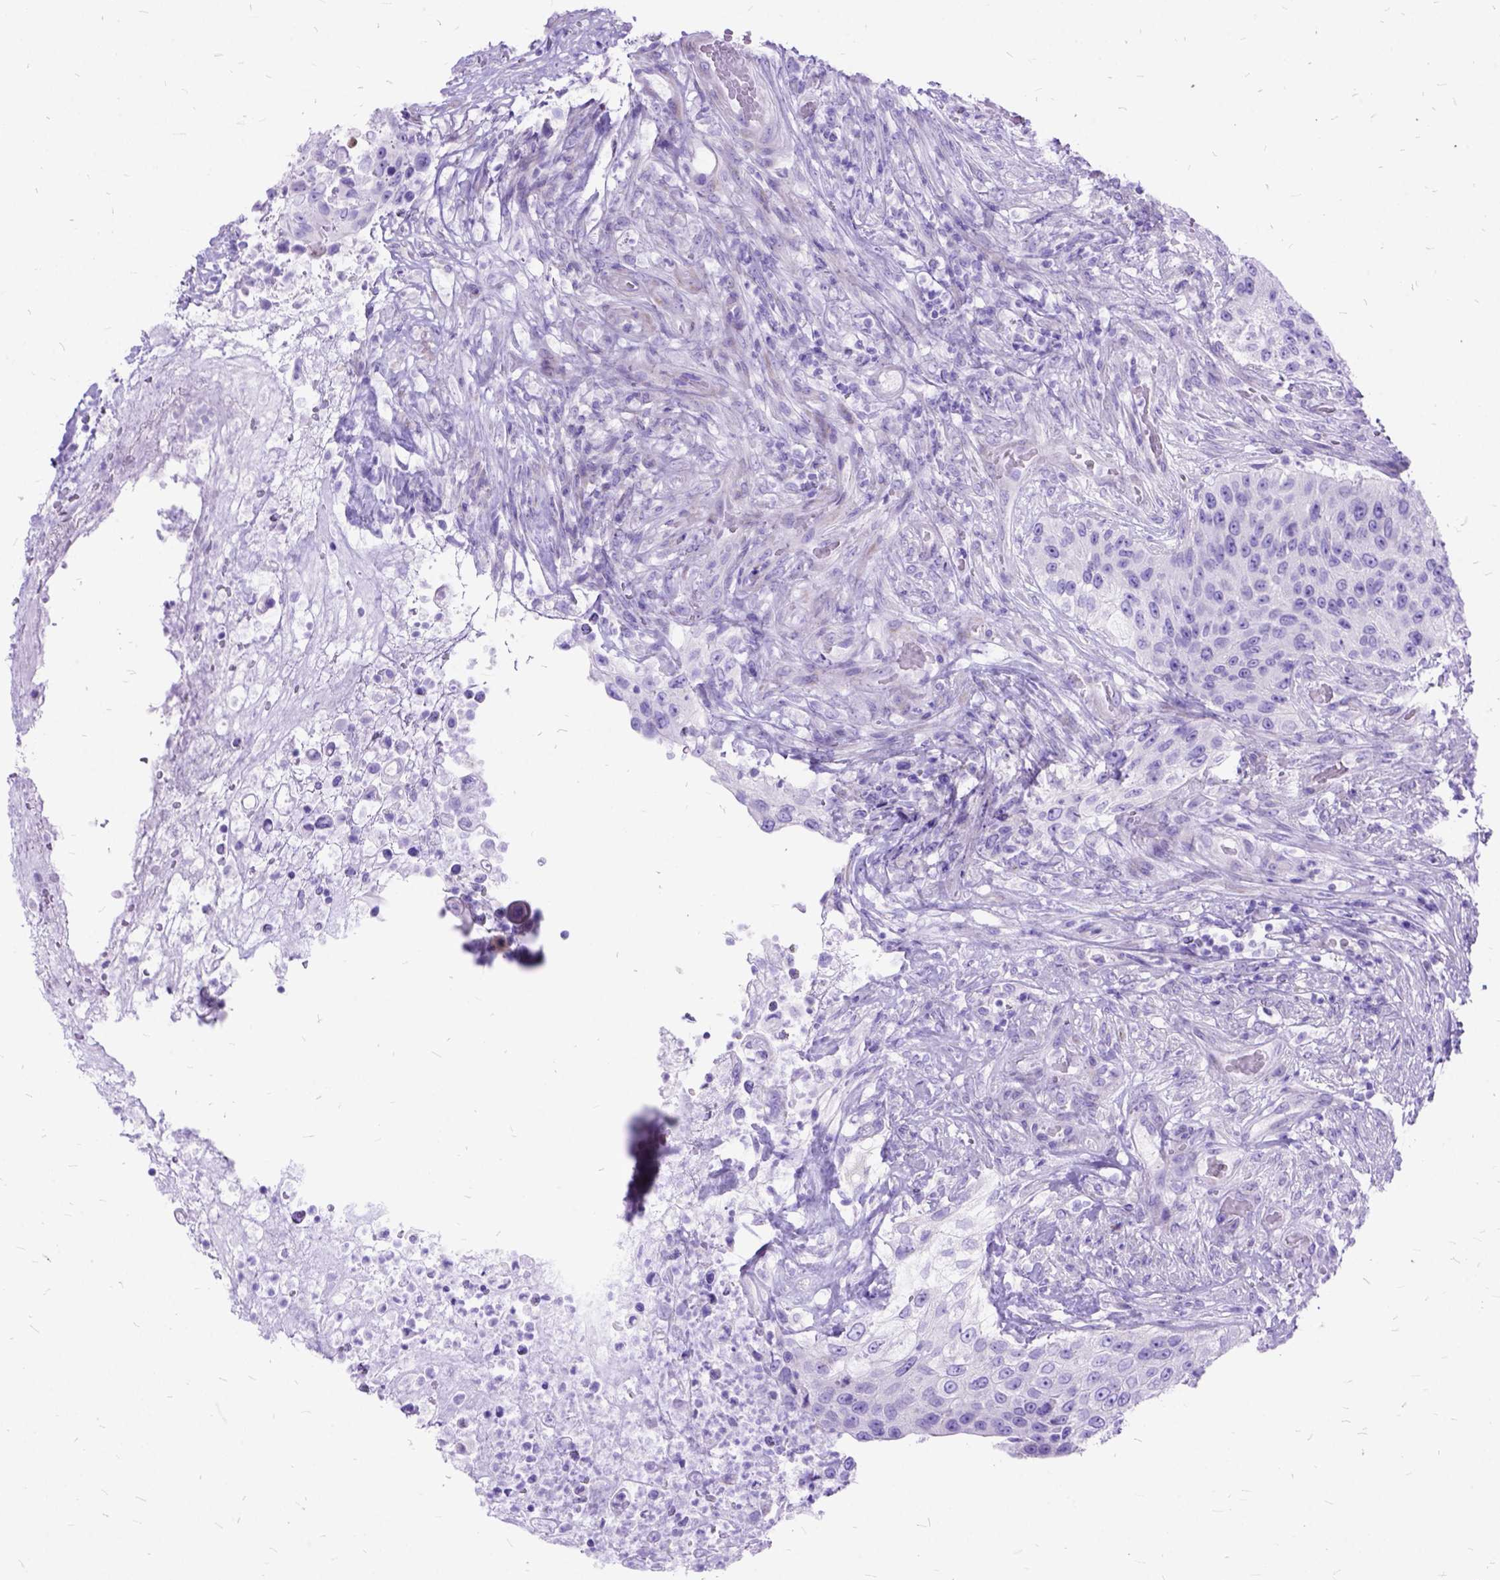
{"staining": {"intensity": "negative", "quantity": "none", "location": "none"}, "tissue": "urothelial cancer", "cell_type": "Tumor cells", "image_type": "cancer", "snomed": [{"axis": "morphology", "description": "Urothelial carcinoma, High grade"}, {"axis": "topography", "description": "Urinary bladder"}], "caption": "A histopathology image of urothelial carcinoma (high-grade) stained for a protein demonstrates no brown staining in tumor cells.", "gene": "DNAH2", "patient": {"sex": "female", "age": 60}}